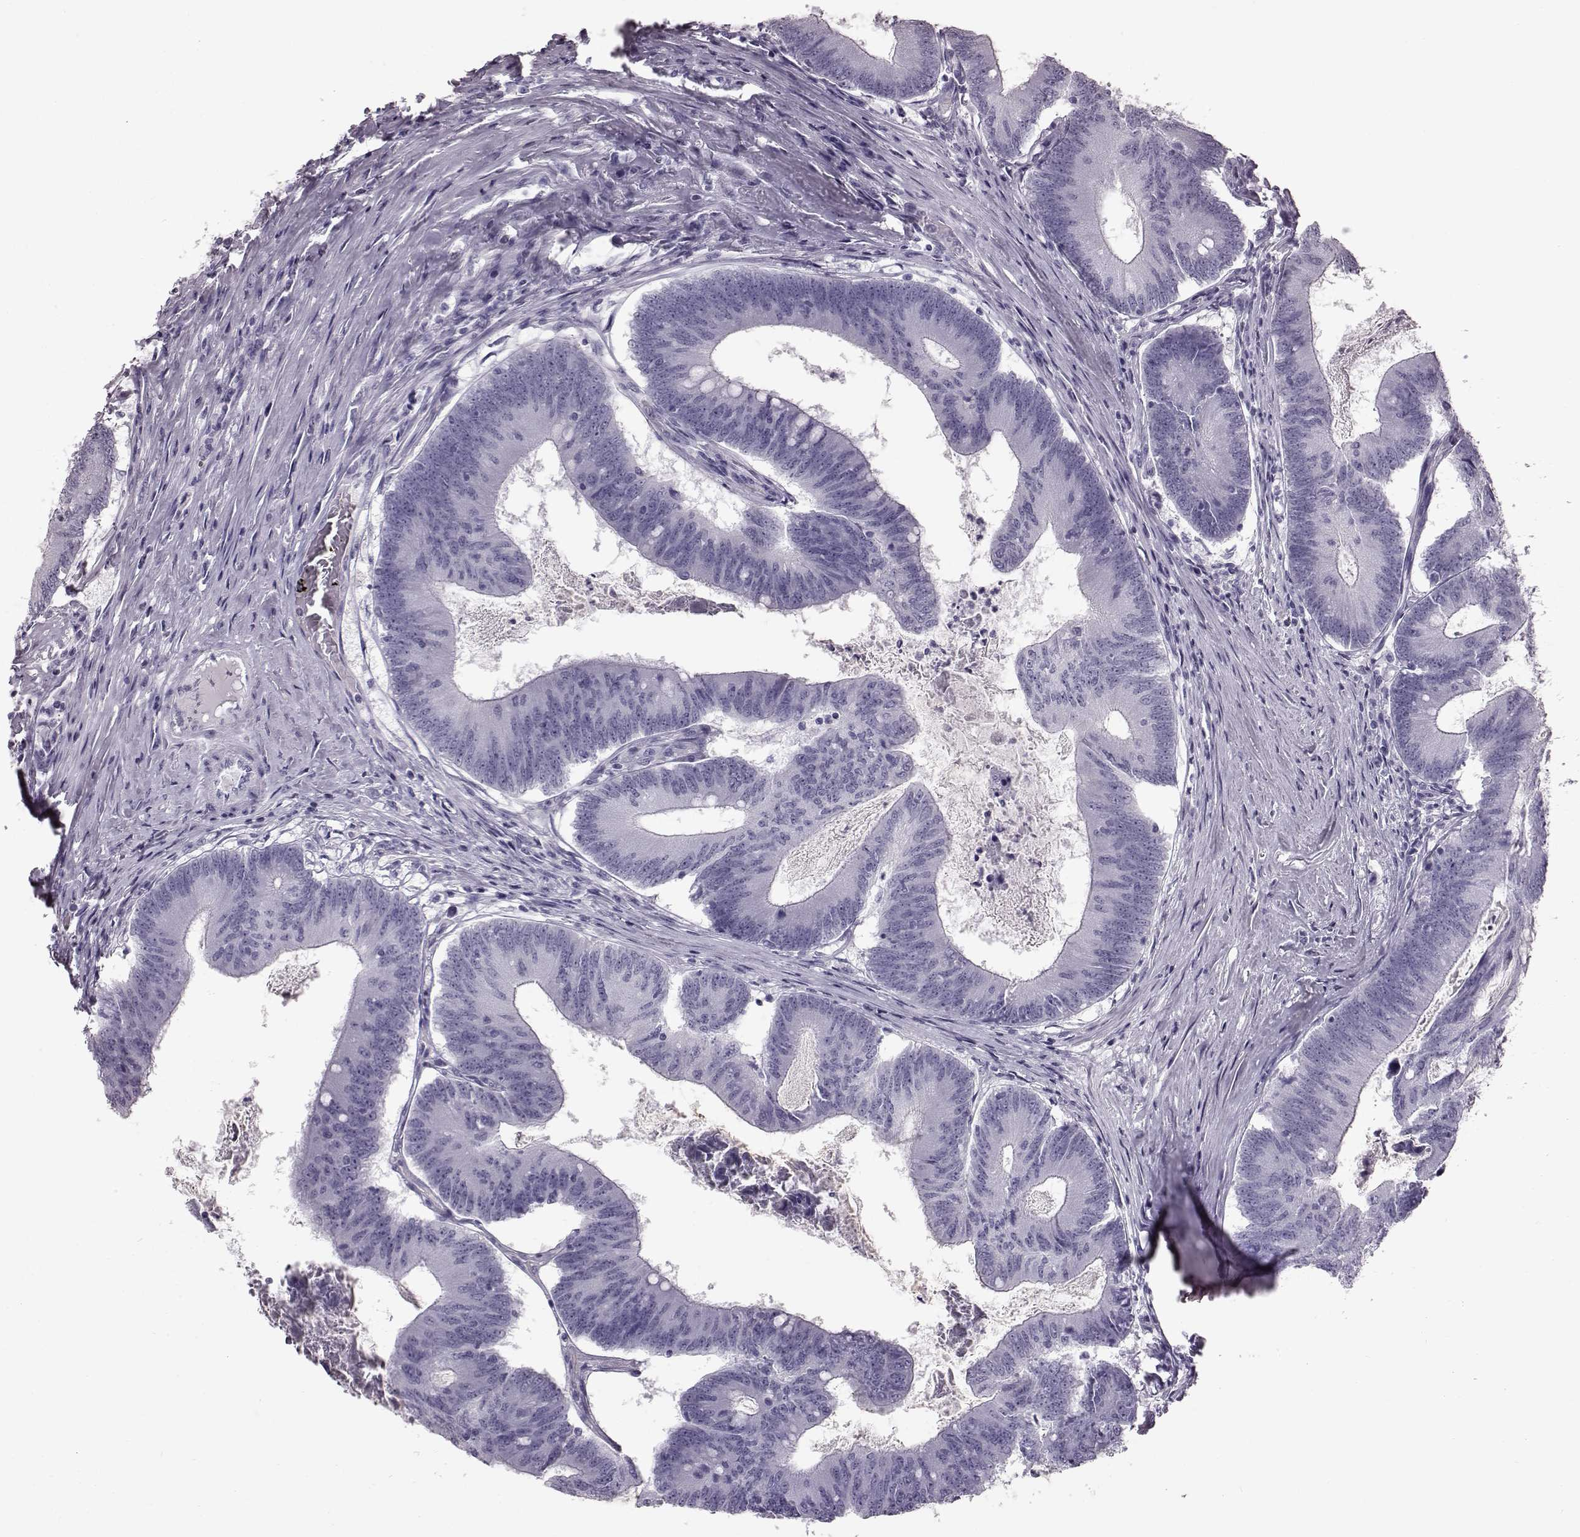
{"staining": {"intensity": "negative", "quantity": "none", "location": "none"}, "tissue": "colorectal cancer", "cell_type": "Tumor cells", "image_type": "cancer", "snomed": [{"axis": "morphology", "description": "Adenocarcinoma, NOS"}, {"axis": "topography", "description": "Colon"}], "caption": "This is a micrograph of IHC staining of colorectal cancer (adenocarcinoma), which shows no positivity in tumor cells.", "gene": "TCHHL1", "patient": {"sex": "female", "age": 70}}